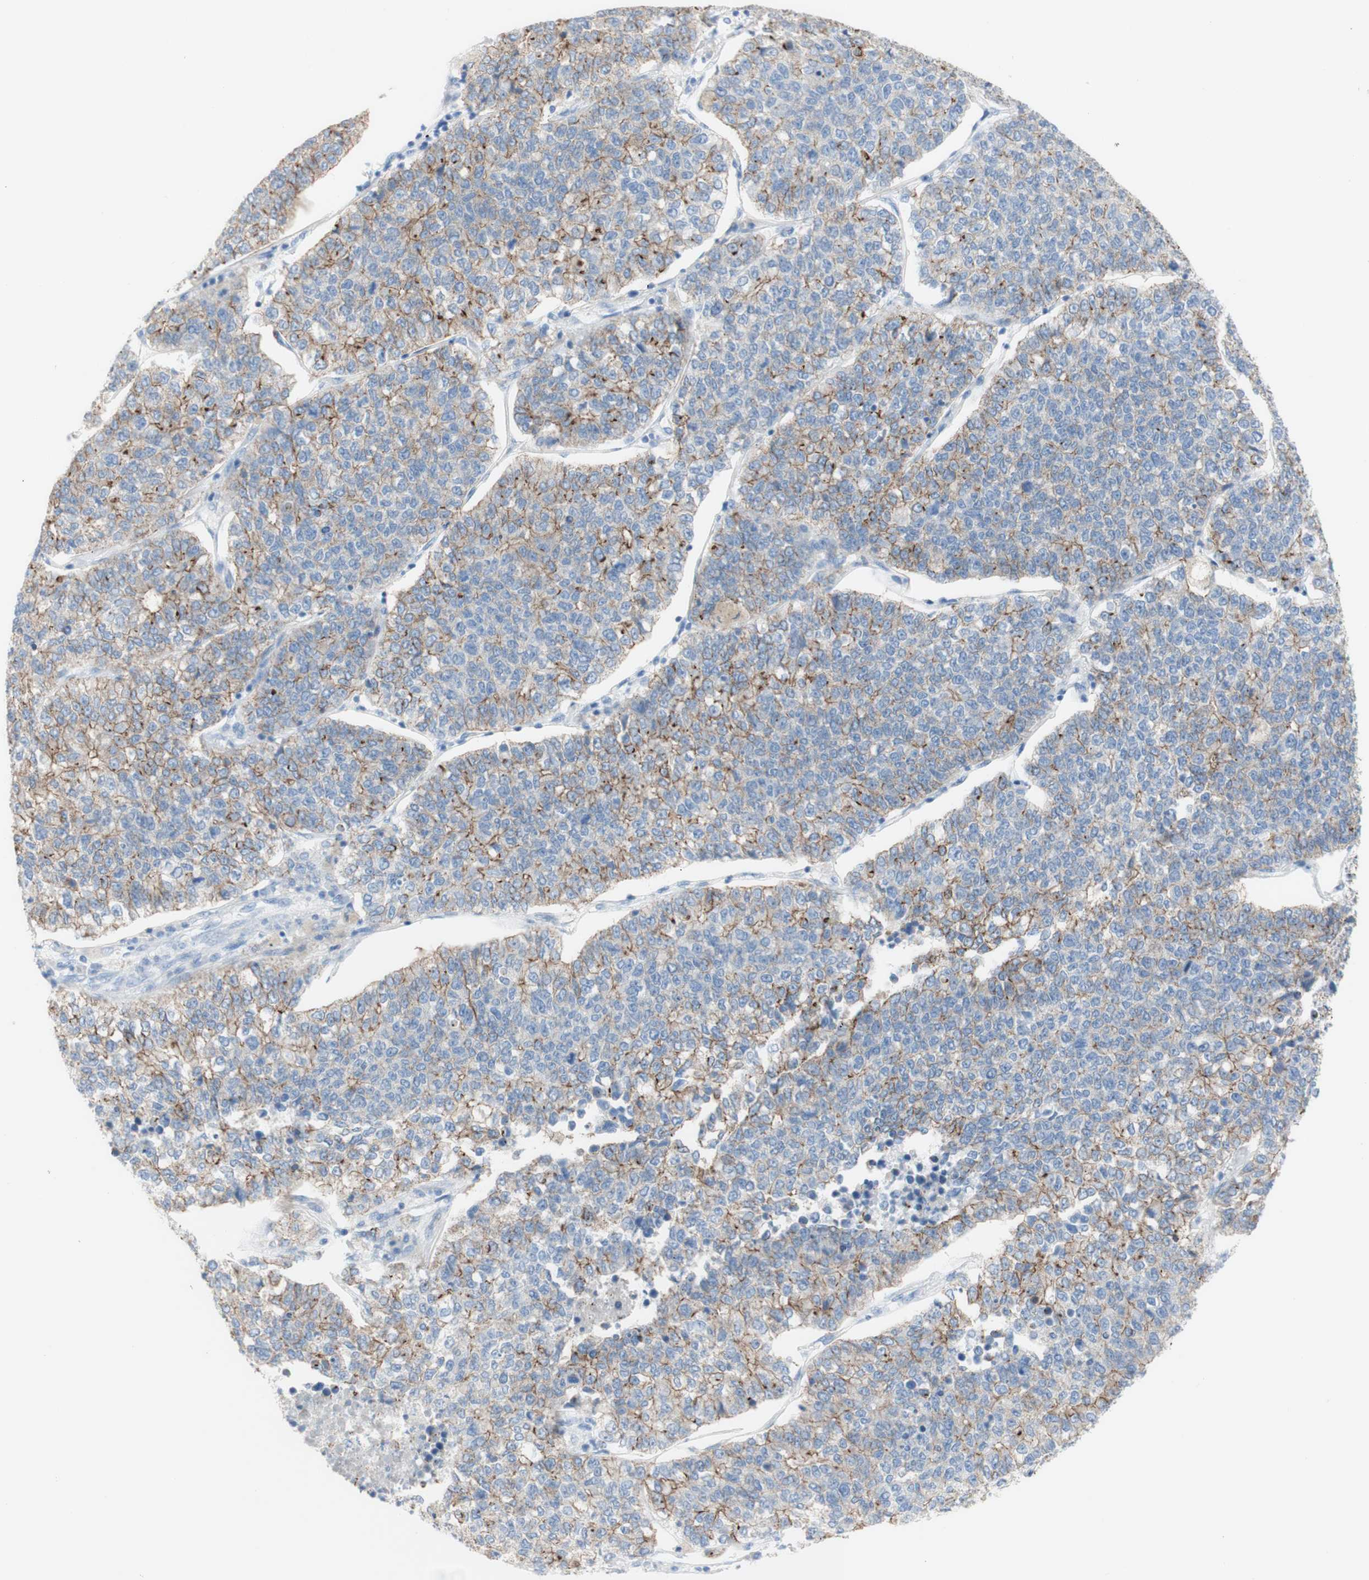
{"staining": {"intensity": "moderate", "quantity": "25%-75%", "location": "cytoplasmic/membranous"}, "tissue": "lung cancer", "cell_type": "Tumor cells", "image_type": "cancer", "snomed": [{"axis": "morphology", "description": "Adenocarcinoma, NOS"}, {"axis": "topography", "description": "Lung"}], "caption": "Tumor cells display moderate cytoplasmic/membranous positivity in about 25%-75% of cells in lung adenocarcinoma. The protein is stained brown, and the nuclei are stained in blue (DAB (3,3'-diaminobenzidine) IHC with brightfield microscopy, high magnification).", "gene": "DSC2", "patient": {"sex": "male", "age": 49}}